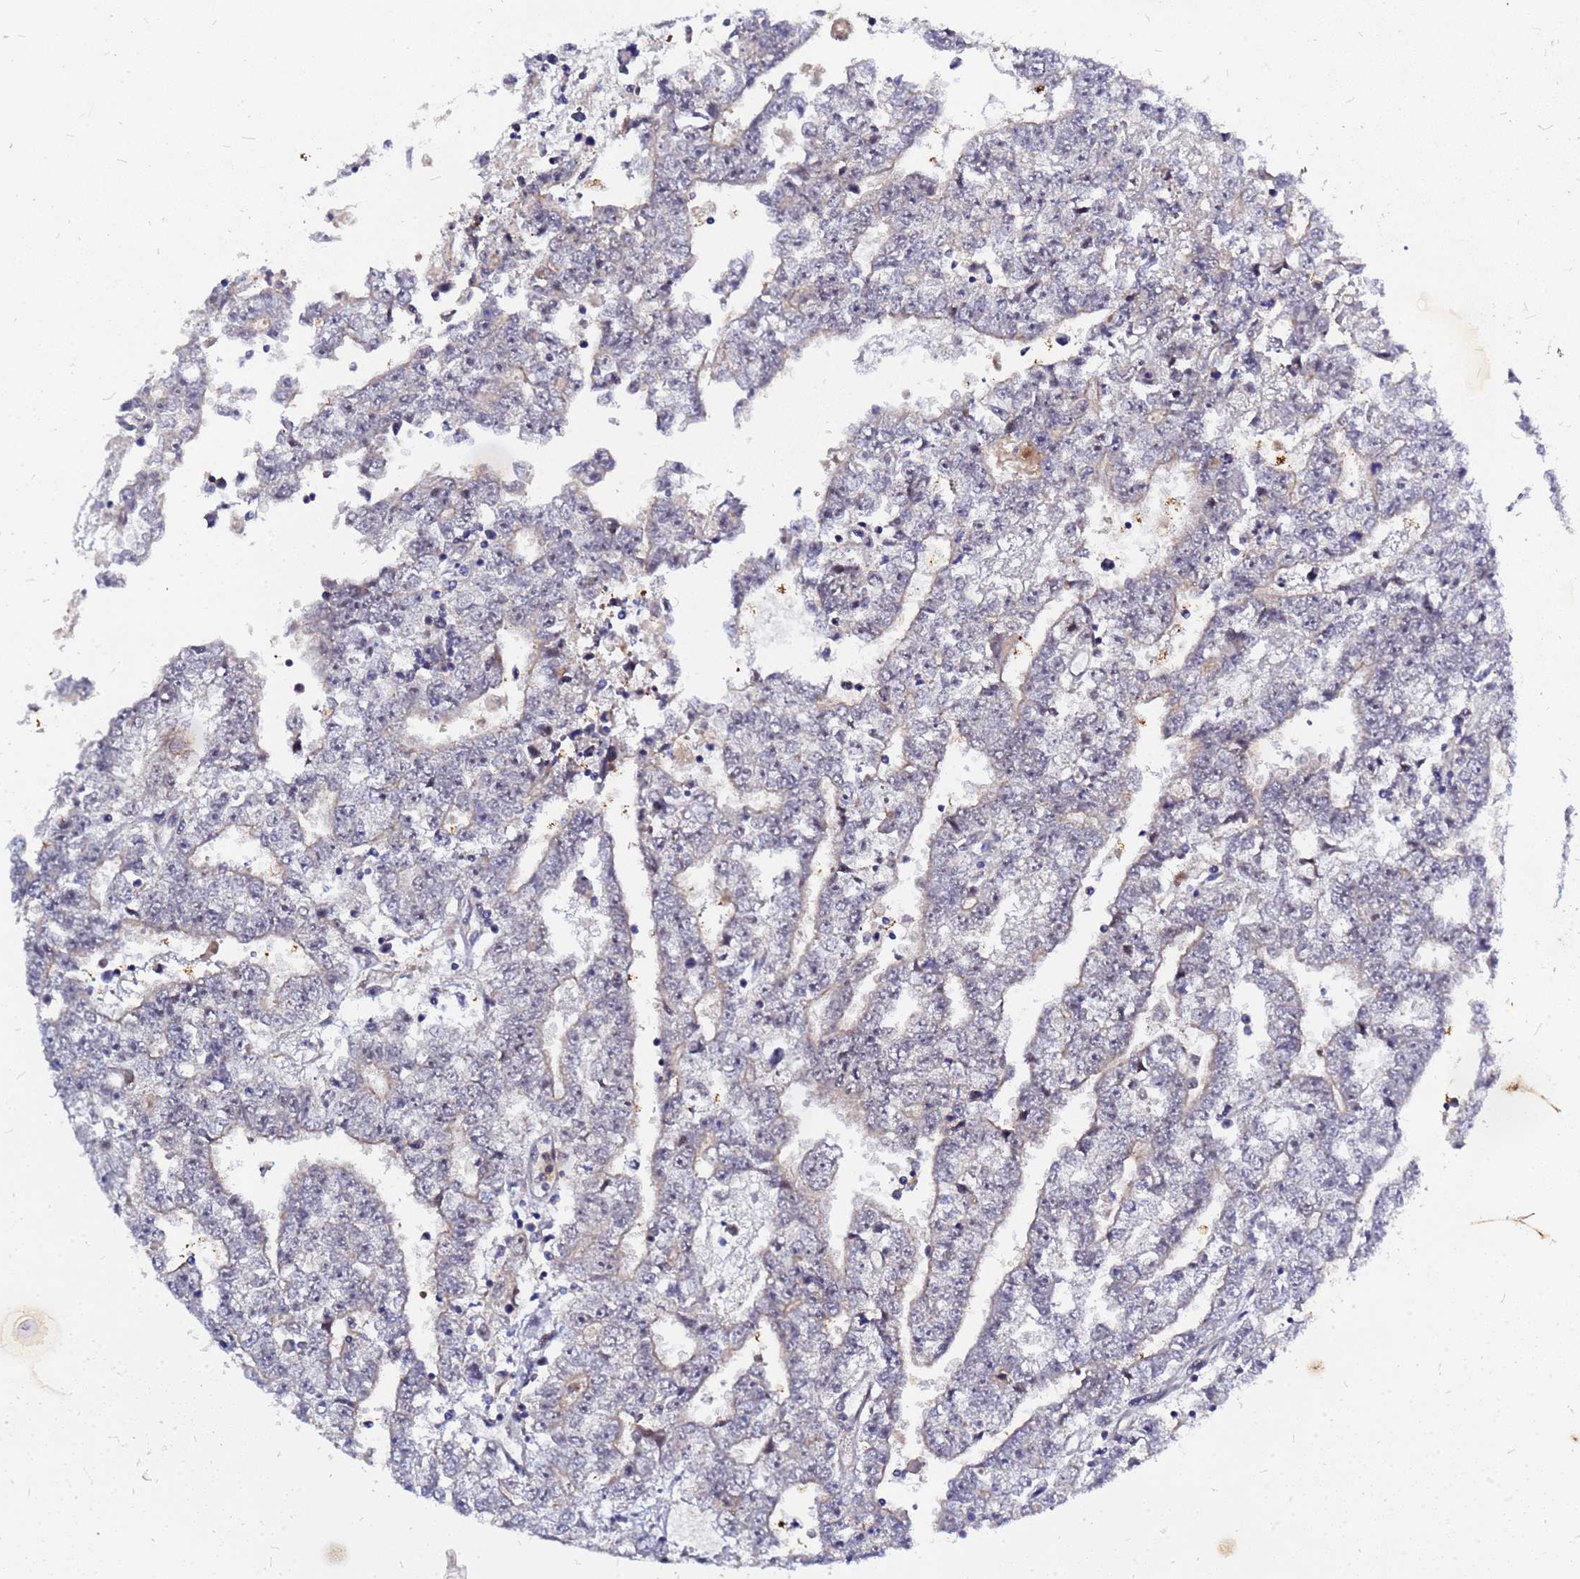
{"staining": {"intensity": "negative", "quantity": "none", "location": "none"}, "tissue": "testis cancer", "cell_type": "Tumor cells", "image_type": "cancer", "snomed": [{"axis": "morphology", "description": "Carcinoma, Embryonal, NOS"}, {"axis": "topography", "description": "Testis"}], "caption": "Human testis cancer (embryonal carcinoma) stained for a protein using IHC exhibits no positivity in tumor cells.", "gene": "SRGAP3", "patient": {"sex": "male", "age": 25}}